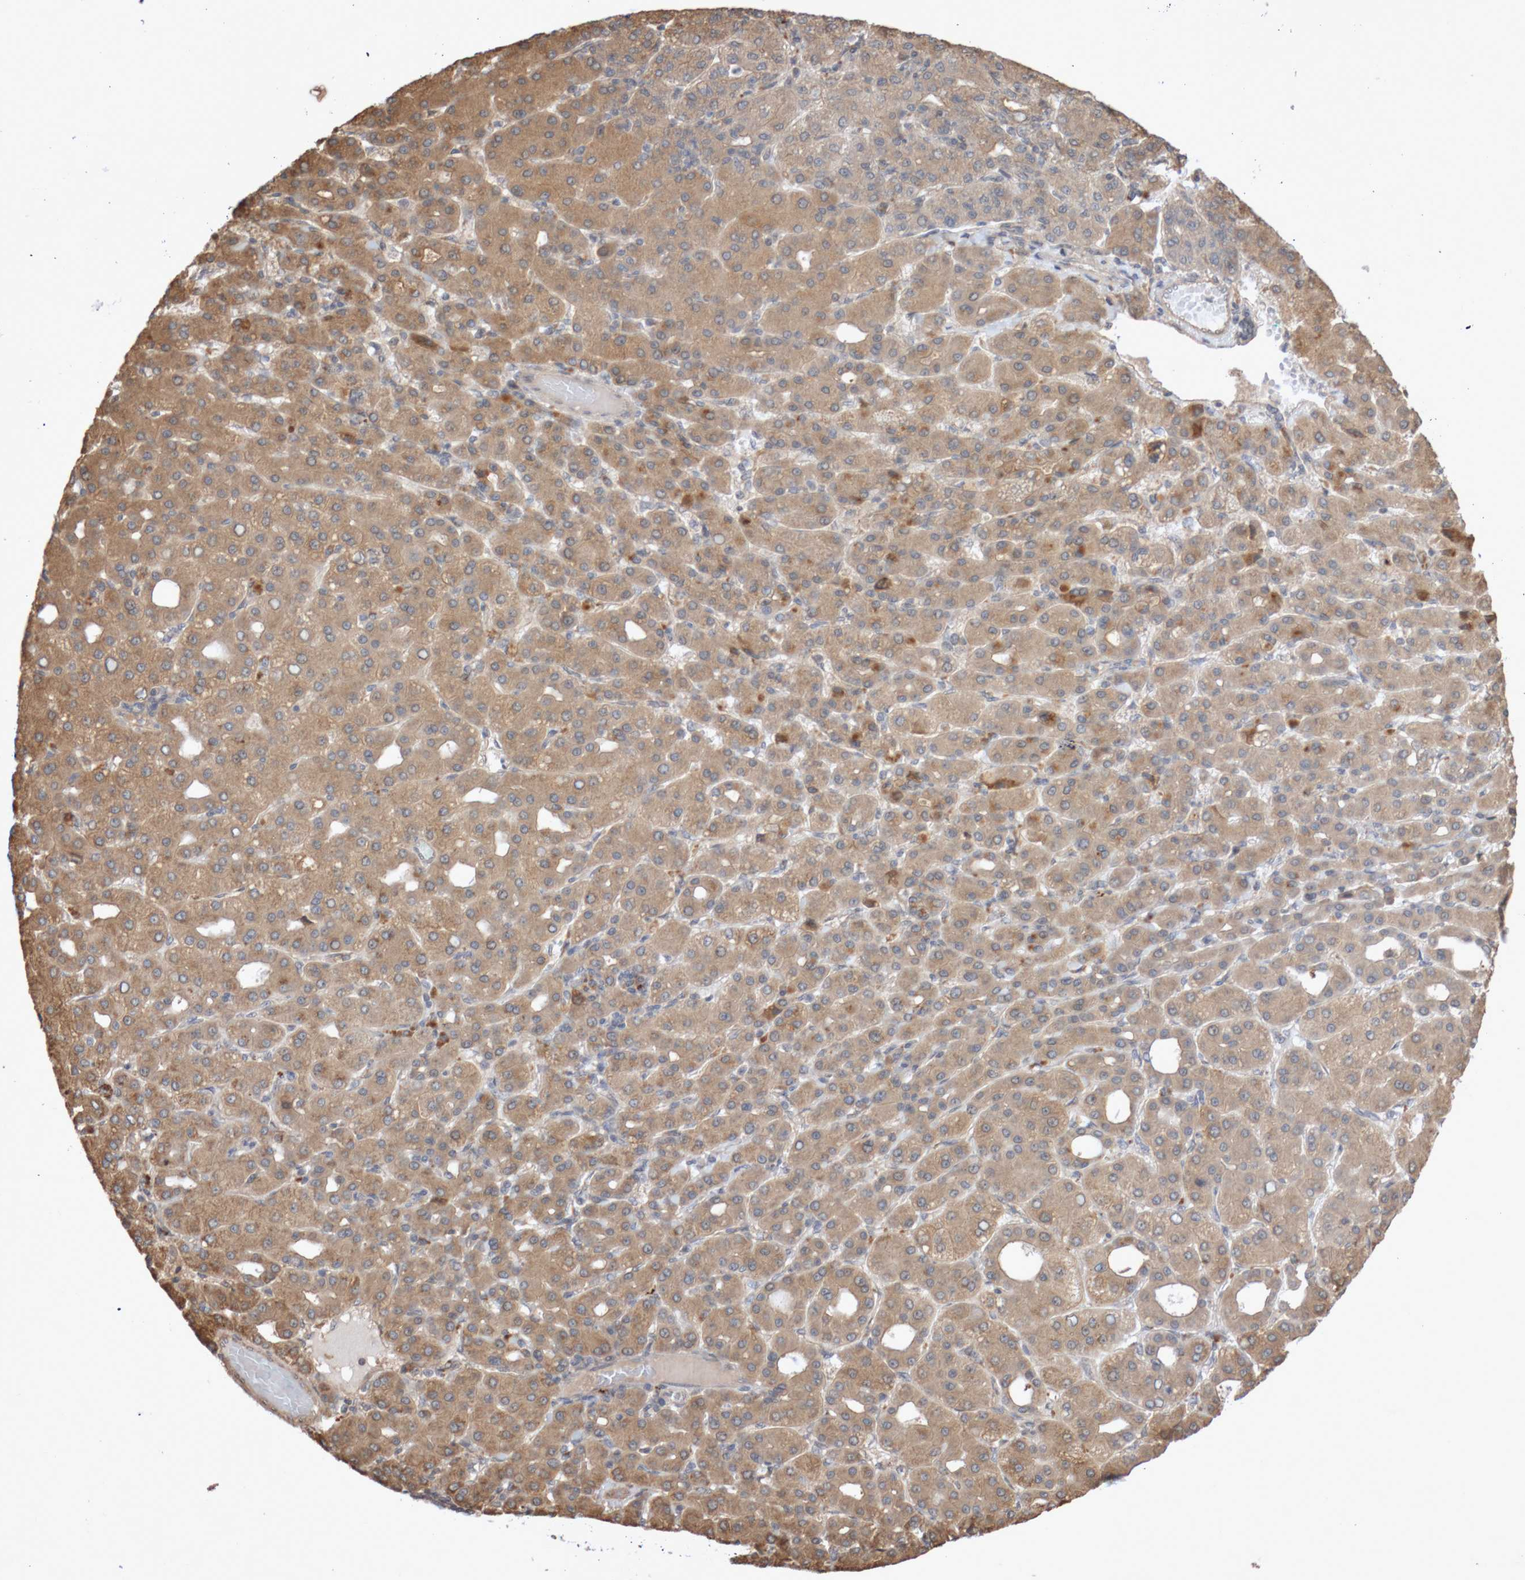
{"staining": {"intensity": "moderate", "quantity": ">75%", "location": "cytoplasmic/membranous"}, "tissue": "liver cancer", "cell_type": "Tumor cells", "image_type": "cancer", "snomed": [{"axis": "morphology", "description": "Carcinoma, Hepatocellular, NOS"}, {"axis": "topography", "description": "Liver"}], "caption": "Liver cancer (hepatocellular carcinoma) tissue demonstrates moderate cytoplasmic/membranous positivity in approximately >75% of tumor cells, visualized by immunohistochemistry.", "gene": "DPH7", "patient": {"sex": "male", "age": 65}}